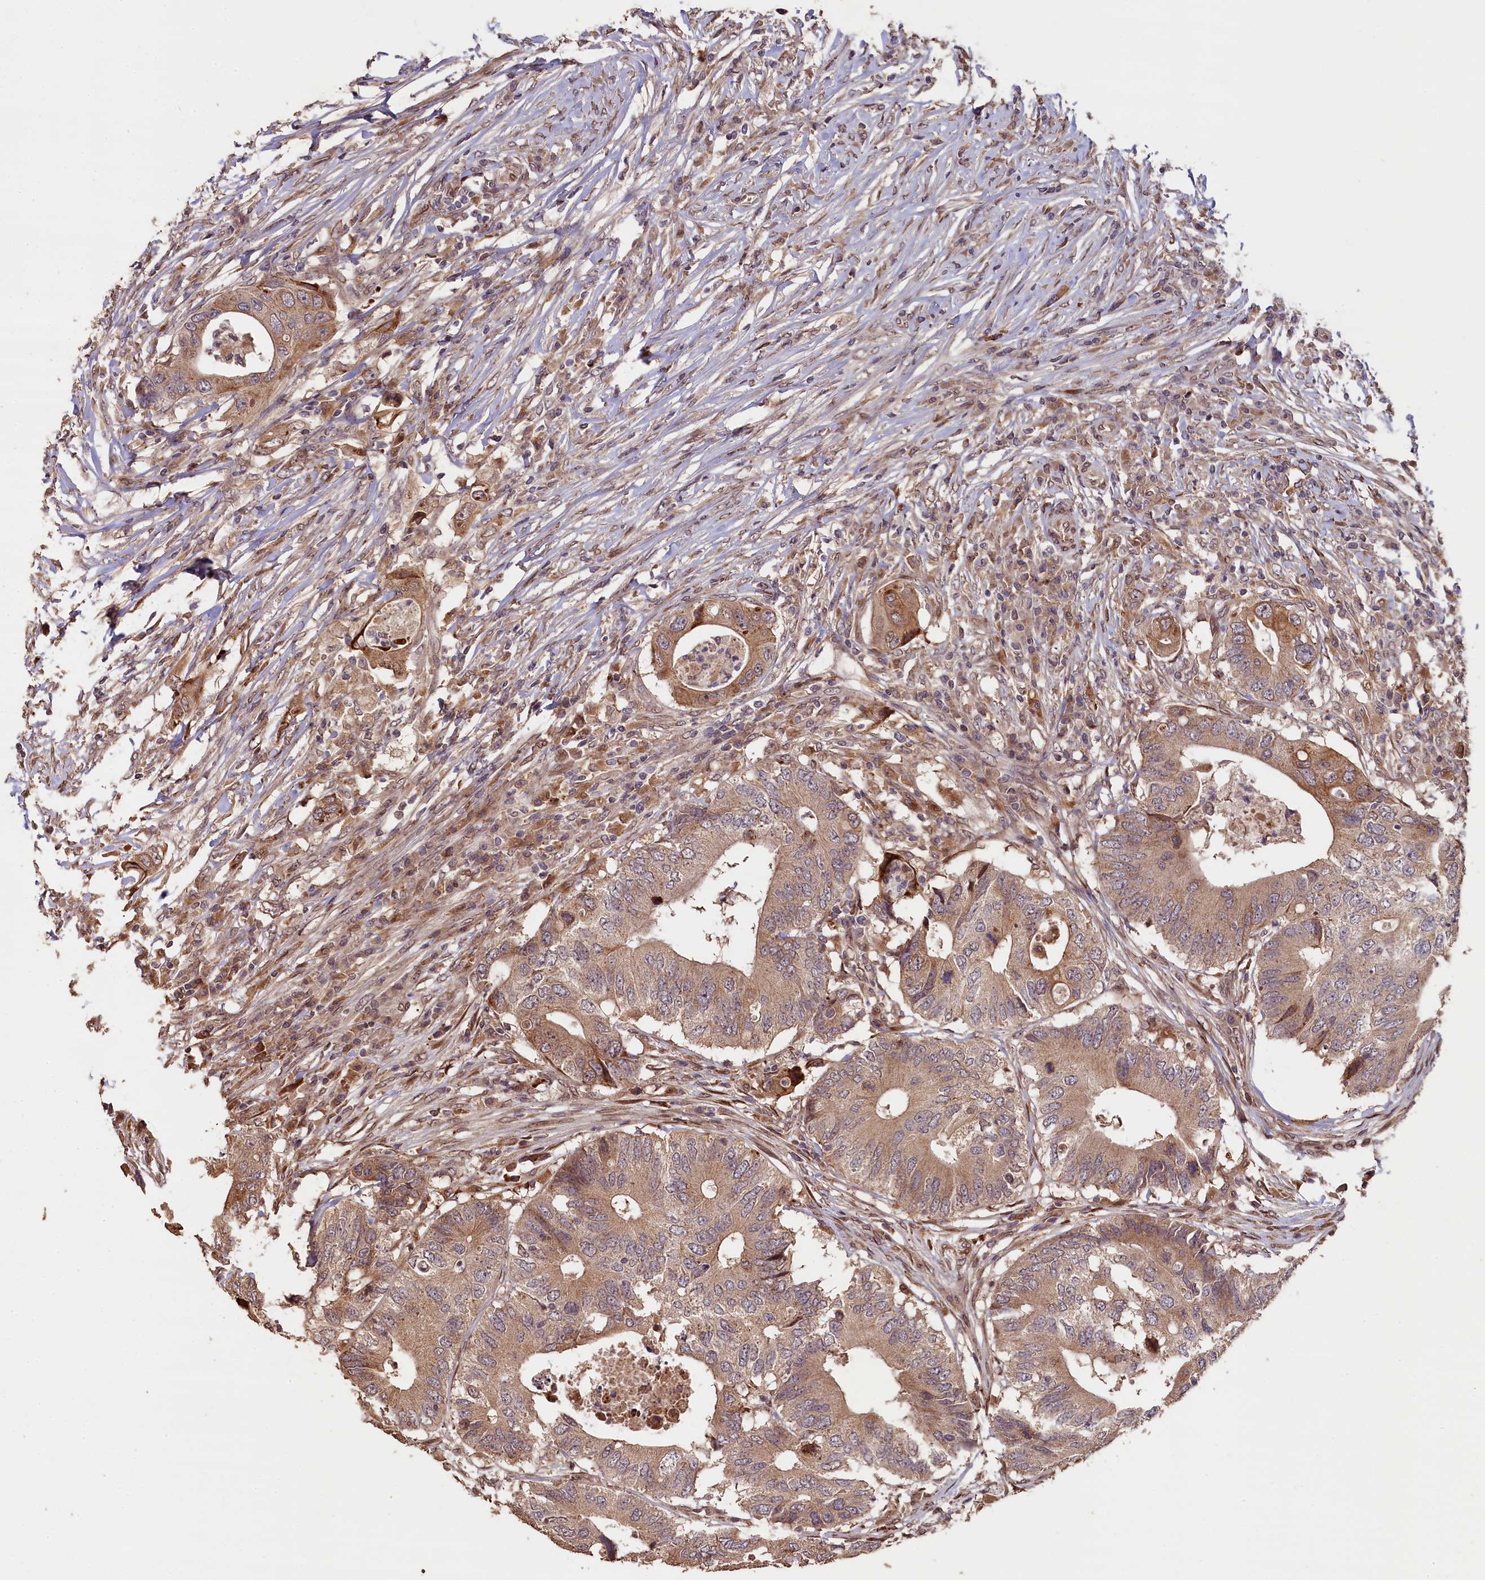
{"staining": {"intensity": "moderate", "quantity": ">75%", "location": "cytoplasmic/membranous"}, "tissue": "colorectal cancer", "cell_type": "Tumor cells", "image_type": "cancer", "snomed": [{"axis": "morphology", "description": "Adenocarcinoma, NOS"}, {"axis": "topography", "description": "Colon"}], "caption": "Adenocarcinoma (colorectal) stained for a protein (brown) reveals moderate cytoplasmic/membranous positive positivity in about >75% of tumor cells.", "gene": "SLC38A7", "patient": {"sex": "male", "age": 71}}